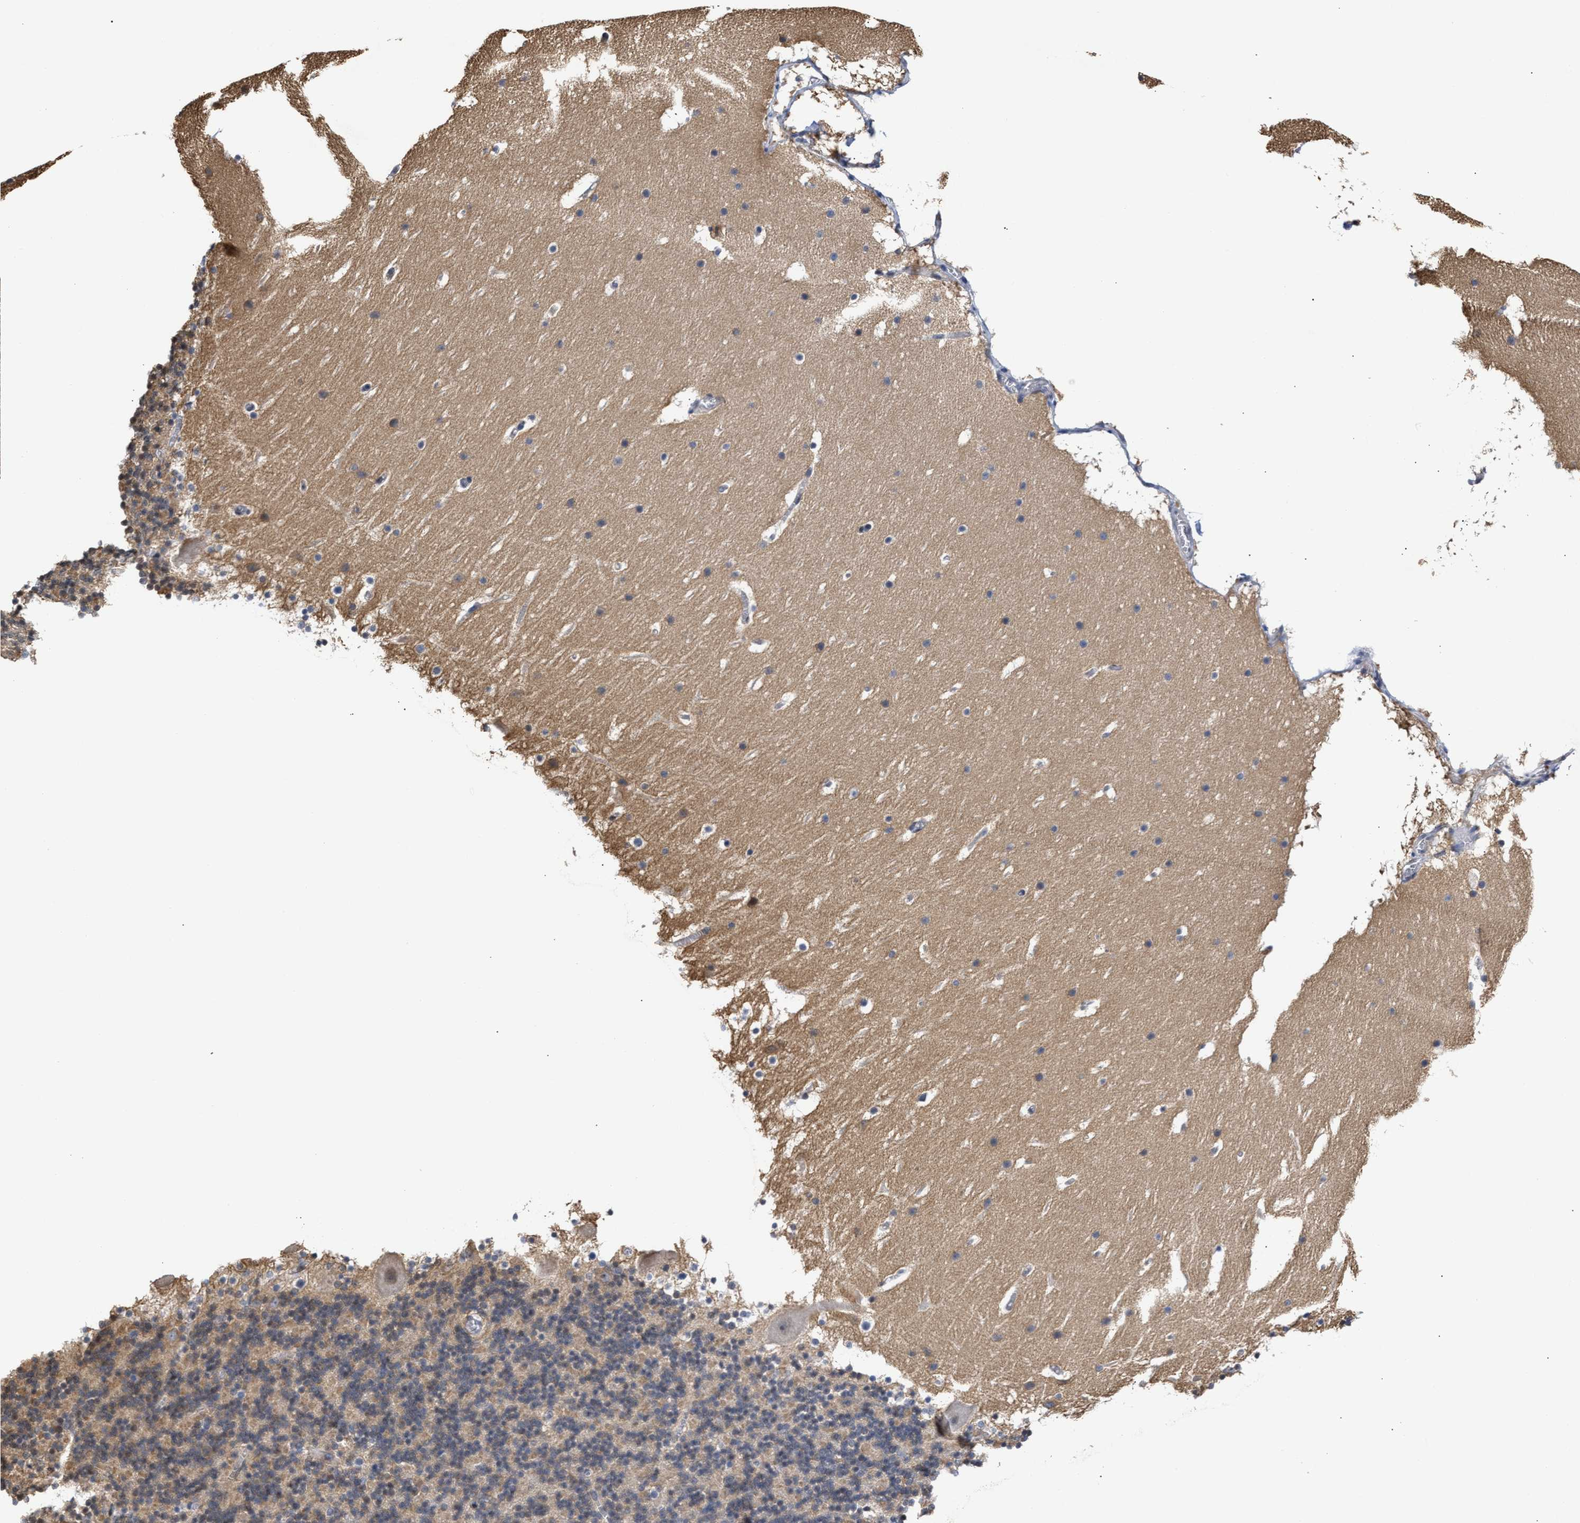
{"staining": {"intensity": "weak", "quantity": "25%-75%", "location": "cytoplasmic/membranous"}, "tissue": "cerebellum", "cell_type": "Cells in granular layer", "image_type": "normal", "snomed": [{"axis": "morphology", "description": "Normal tissue, NOS"}, {"axis": "topography", "description": "Cerebellum"}], "caption": "High-magnification brightfield microscopy of benign cerebellum stained with DAB (brown) and counterstained with hematoxylin (blue). cells in granular layer exhibit weak cytoplasmic/membranous expression is seen in approximately25%-75% of cells.", "gene": "KLHDC1", "patient": {"sex": "male", "age": 45}}